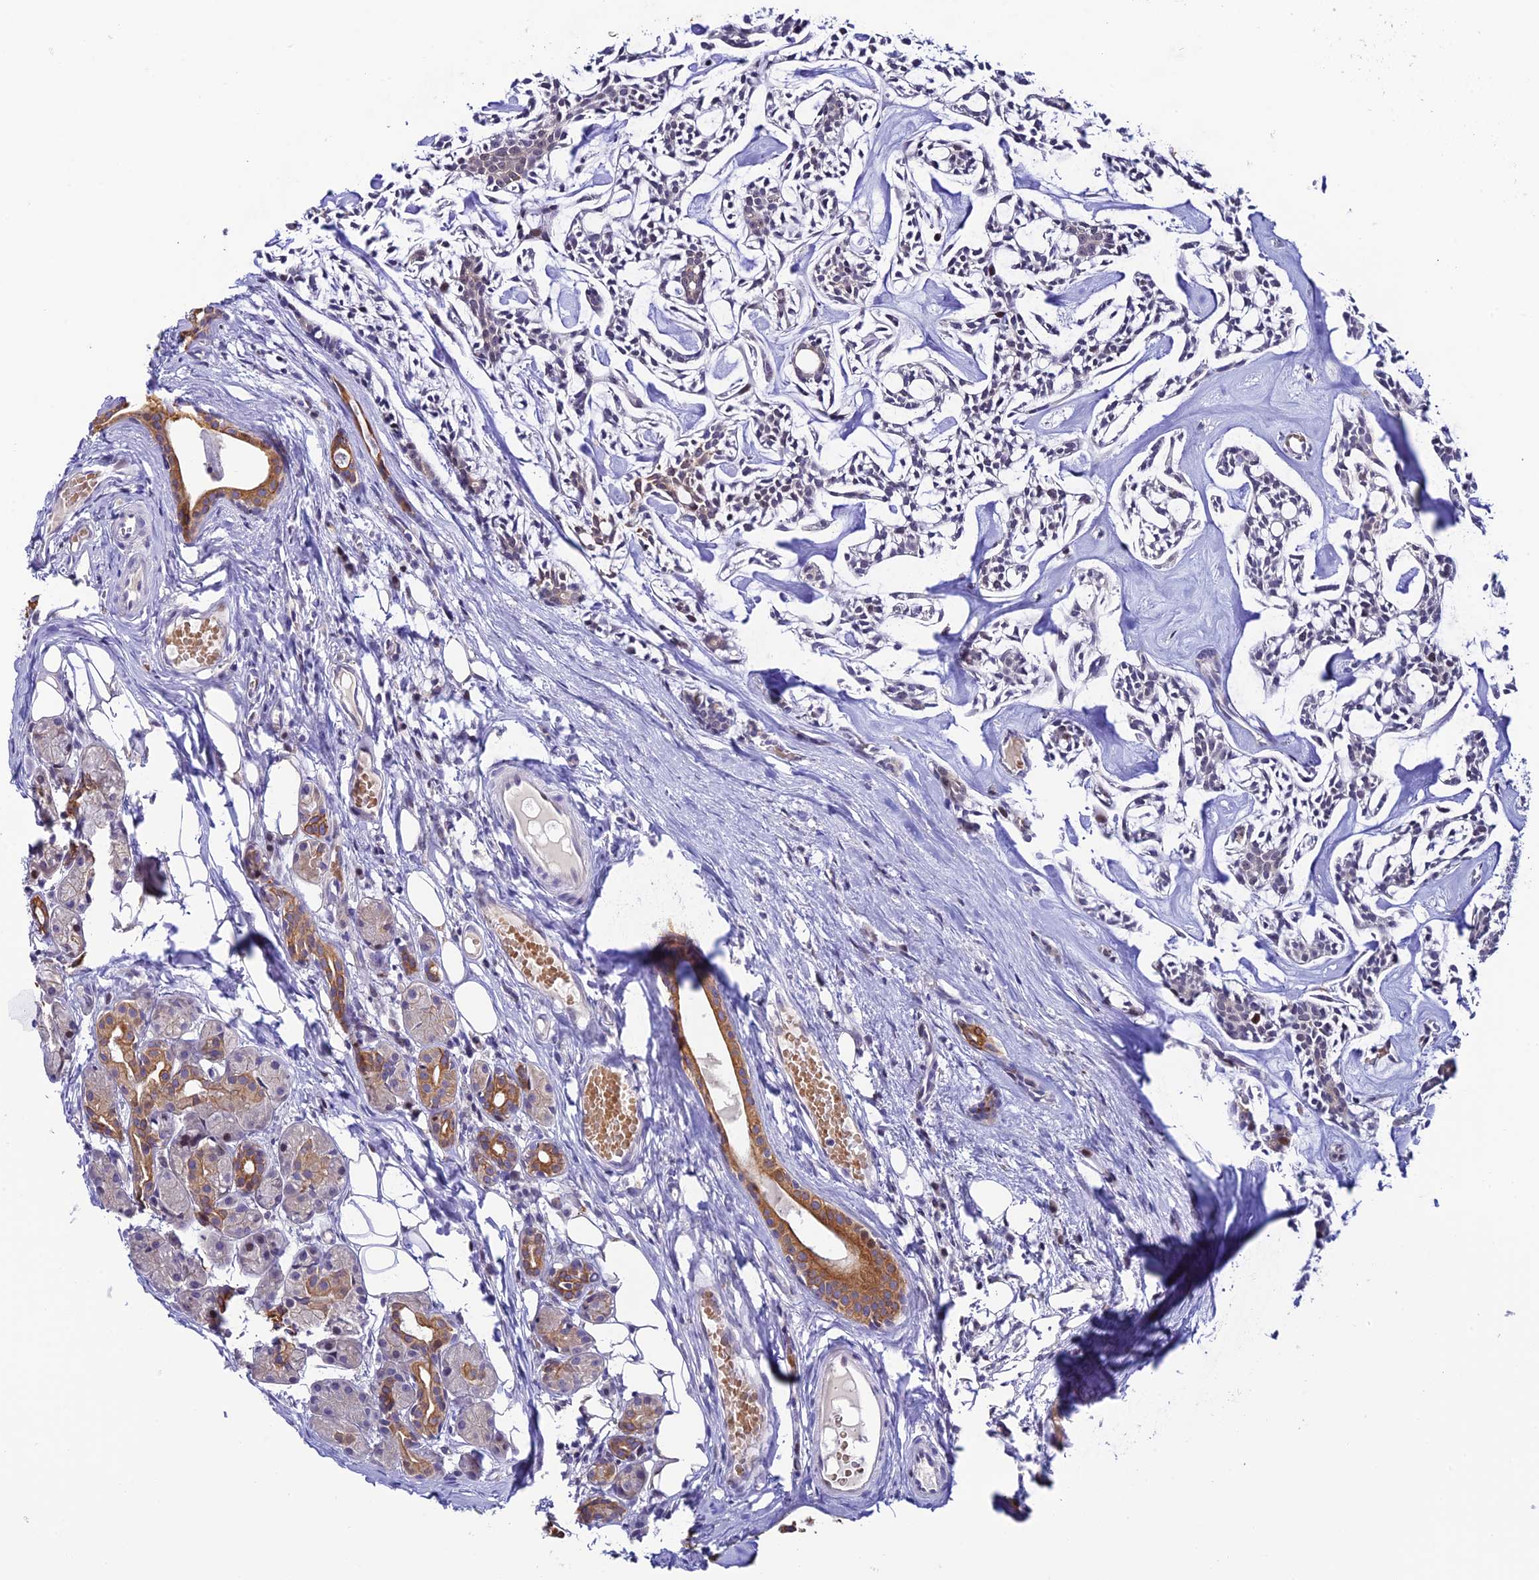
{"staining": {"intensity": "moderate", "quantity": "<25%", "location": "cytoplasmic/membranous"}, "tissue": "head and neck cancer", "cell_type": "Tumor cells", "image_type": "cancer", "snomed": [{"axis": "morphology", "description": "Adenocarcinoma, NOS"}, {"axis": "topography", "description": "Salivary gland"}, {"axis": "topography", "description": "Head-Neck"}], "caption": "IHC staining of head and neck cancer (adenocarcinoma), which displays low levels of moderate cytoplasmic/membranous positivity in about <25% of tumor cells indicating moderate cytoplasmic/membranous protein positivity. The staining was performed using DAB (brown) for protein detection and nuclei were counterstained in hematoxylin (blue).", "gene": "RASGEF1B", "patient": {"sex": "male", "age": 55}}